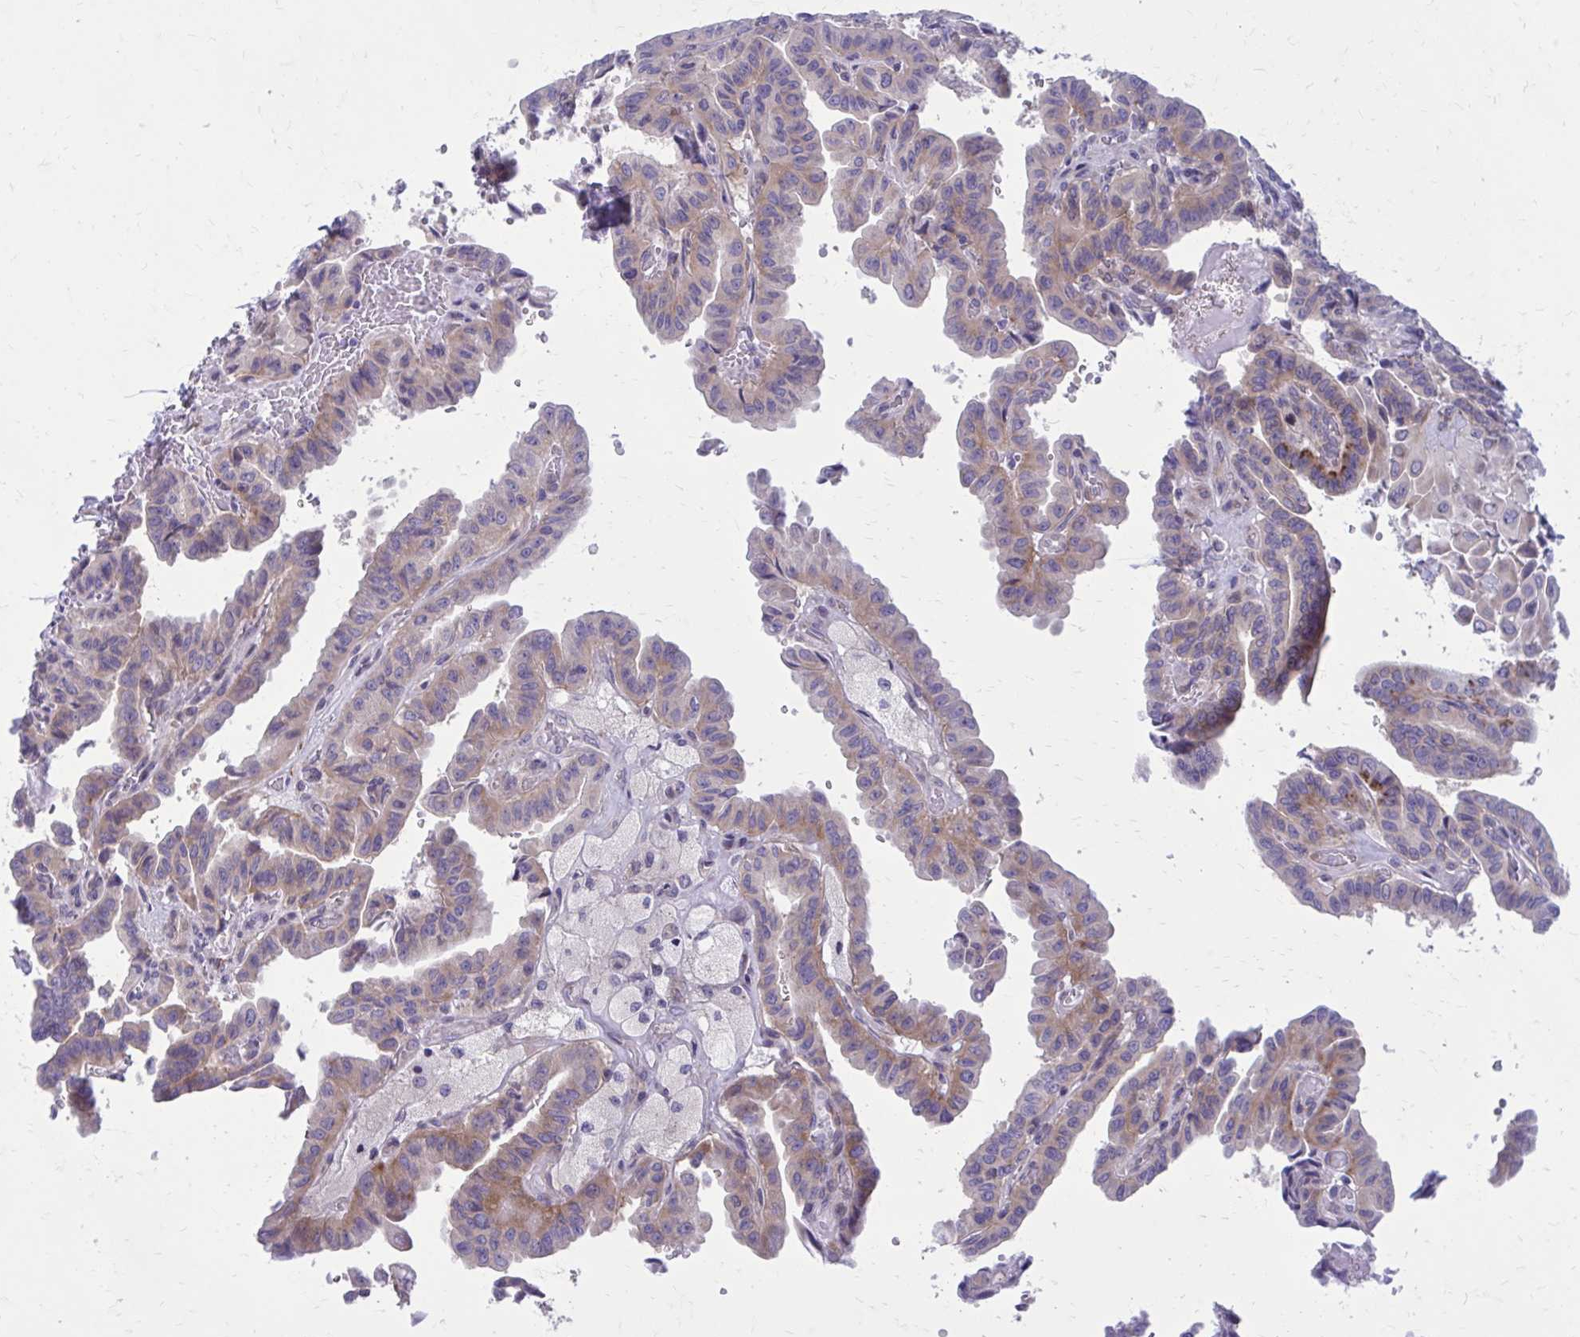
{"staining": {"intensity": "weak", "quantity": "25%-75%", "location": "cytoplasmic/membranous"}, "tissue": "thyroid cancer", "cell_type": "Tumor cells", "image_type": "cancer", "snomed": [{"axis": "morphology", "description": "Papillary adenocarcinoma, NOS"}, {"axis": "topography", "description": "Thyroid gland"}], "caption": "Immunohistochemical staining of thyroid cancer reveals low levels of weak cytoplasmic/membranous staining in about 25%-75% of tumor cells. Immunohistochemistry stains the protein of interest in brown and the nuclei are stained blue.", "gene": "GIGYF2", "patient": {"sex": "male", "age": 87}}